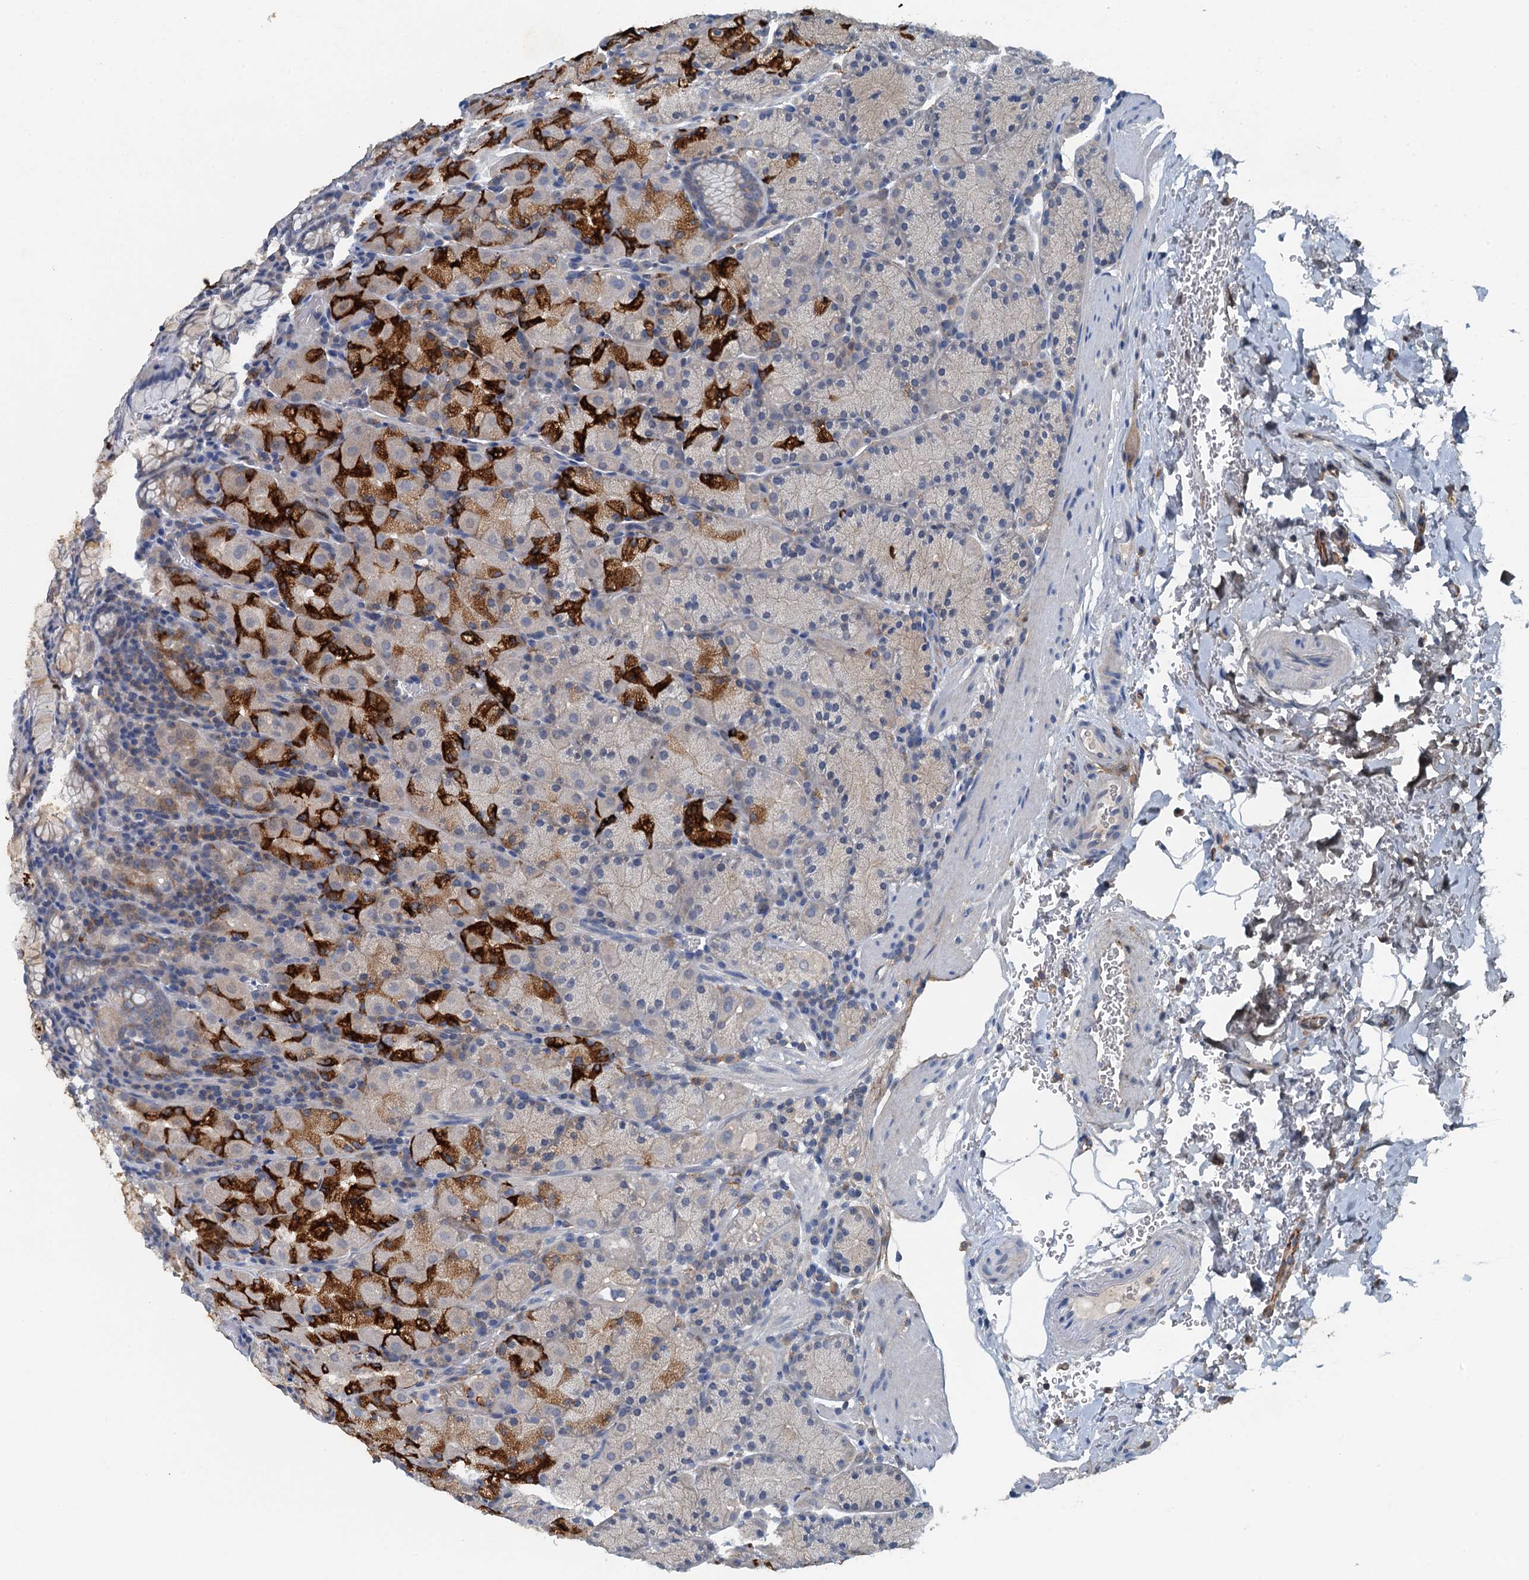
{"staining": {"intensity": "strong", "quantity": "25%-75%", "location": "cytoplasmic/membranous"}, "tissue": "stomach", "cell_type": "Glandular cells", "image_type": "normal", "snomed": [{"axis": "morphology", "description": "Normal tissue, NOS"}, {"axis": "topography", "description": "Stomach, upper"}, {"axis": "topography", "description": "Stomach, lower"}], "caption": "A high-resolution micrograph shows IHC staining of unremarkable stomach, which exhibits strong cytoplasmic/membranous staining in about 25%-75% of glandular cells. Immunohistochemistry (ihc) stains the protein of interest in brown and the nuclei are stained blue.", "gene": "THAP10", "patient": {"sex": "male", "age": 80}}